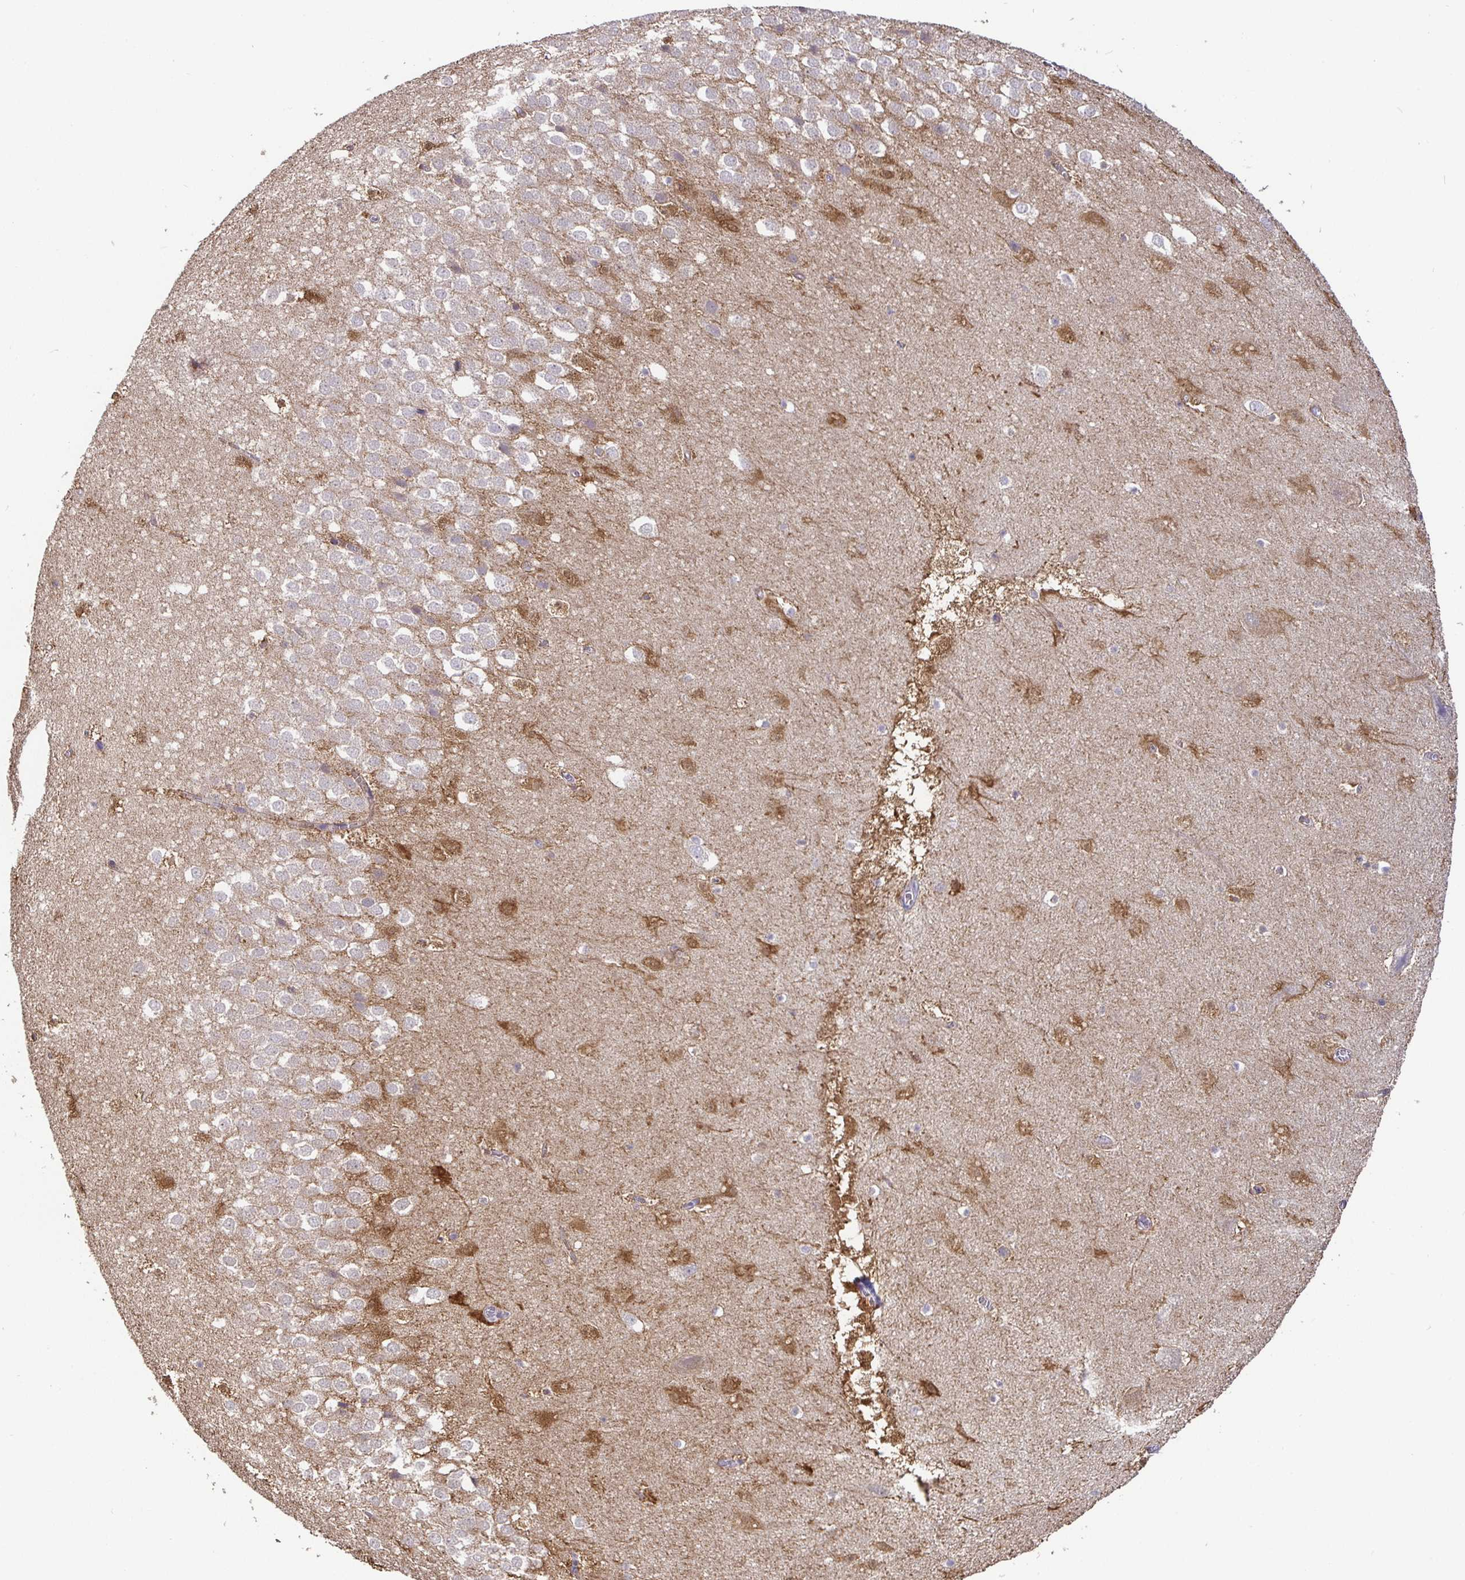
{"staining": {"intensity": "strong", "quantity": "<25%", "location": "cytoplasmic/membranous"}, "tissue": "hippocampus", "cell_type": "Glial cells", "image_type": "normal", "snomed": [{"axis": "morphology", "description": "Normal tissue, NOS"}, {"axis": "topography", "description": "Hippocampus"}], "caption": "Immunohistochemical staining of unremarkable hippocampus exhibits strong cytoplasmic/membranous protein staining in about <25% of glial cells.", "gene": "SHISA4", "patient": {"sex": "female", "age": 42}}